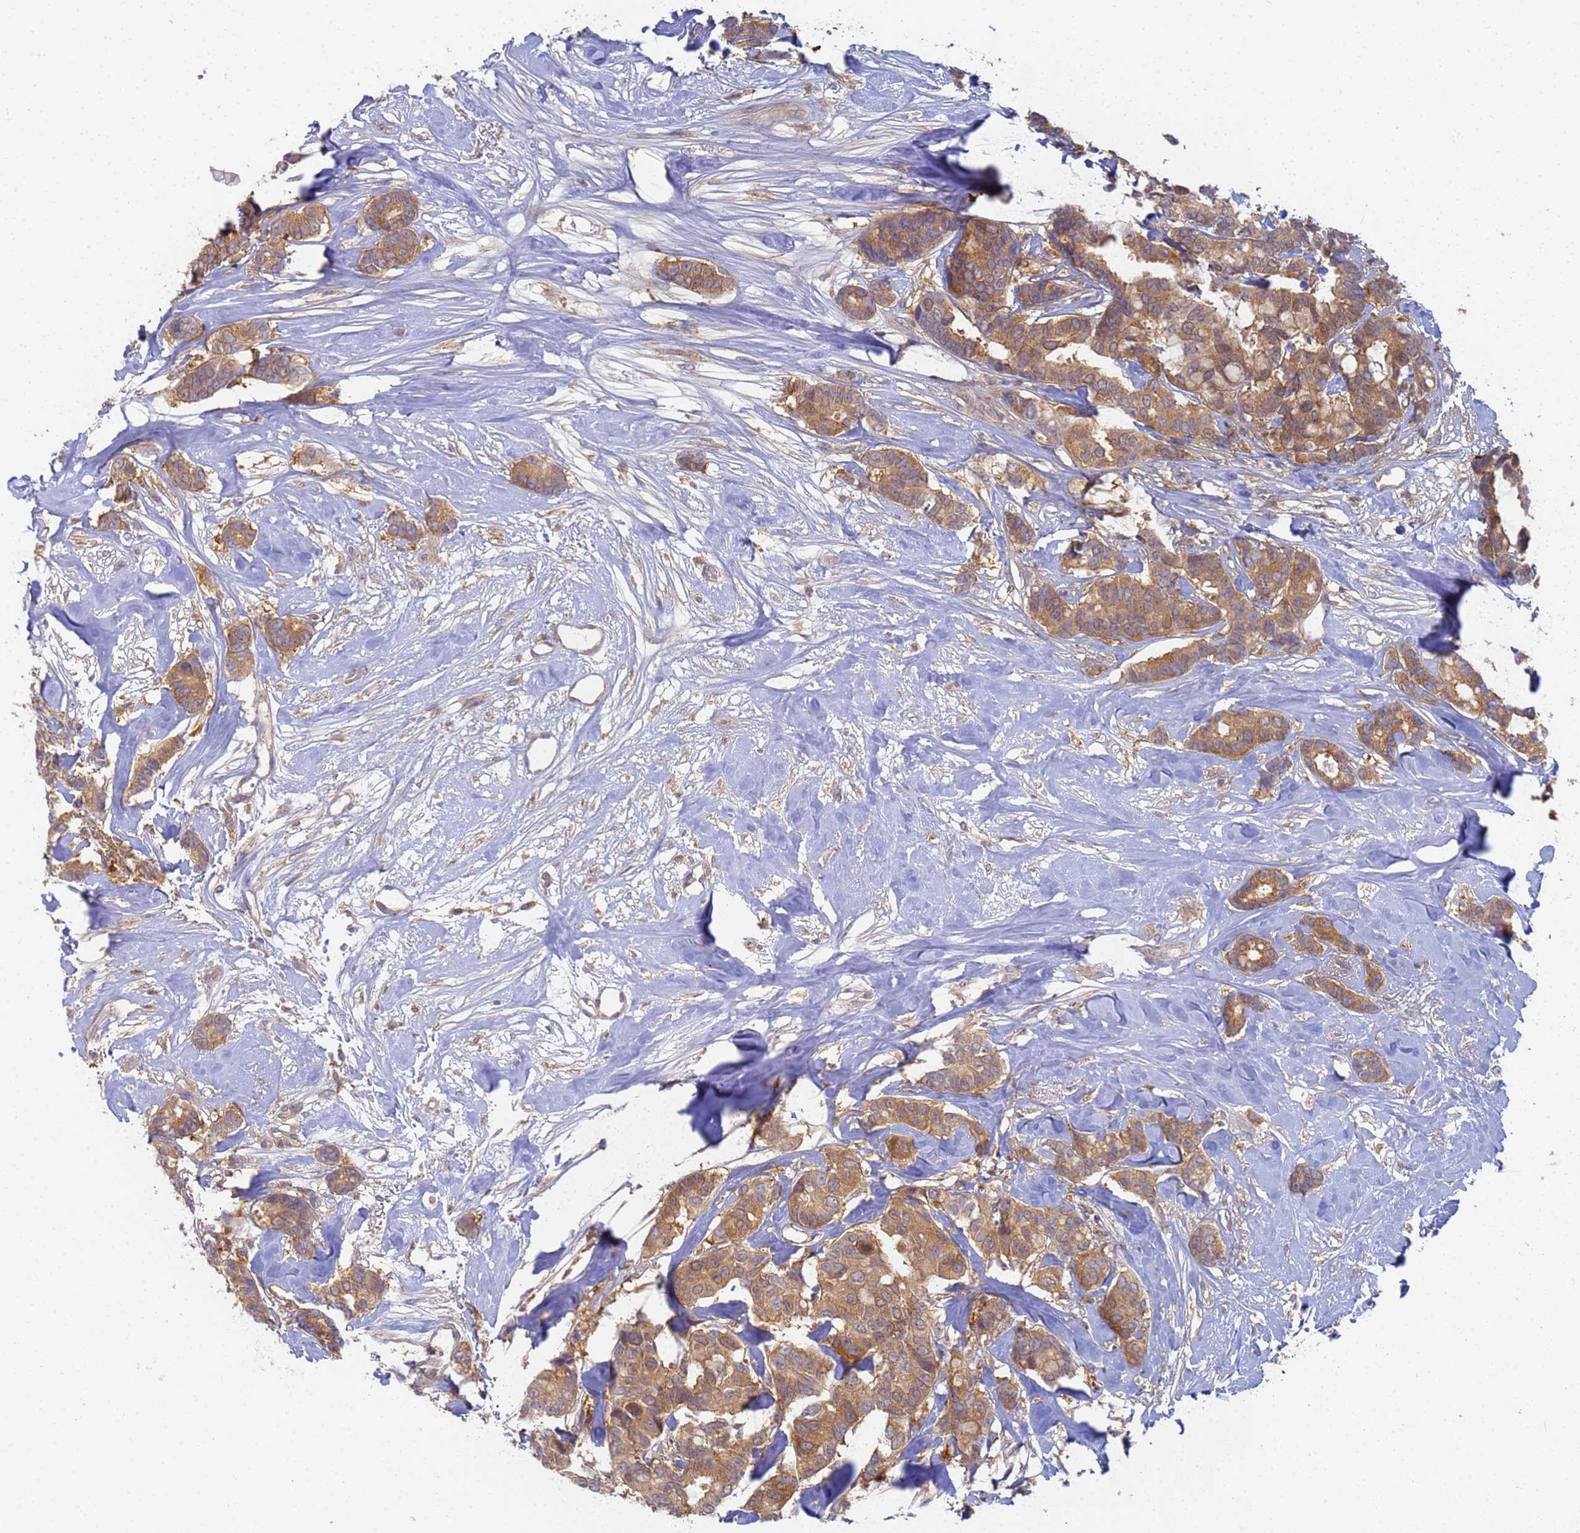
{"staining": {"intensity": "moderate", "quantity": ">75%", "location": "cytoplasmic/membranous"}, "tissue": "breast cancer", "cell_type": "Tumor cells", "image_type": "cancer", "snomed": [{"axis": "morphology", "description": "Duct carcinoma"}, {"axis": "topography", "description": "Breast"}], "caption": "A micrograph of breast cancer (invasive ductal carcinoma) stained for a protein exhibits moderate cytoplasmic/membranous brown staining in tumor cells.", "gene": "SHARPIN", "patient": {"sex": "female", "age": 87}}